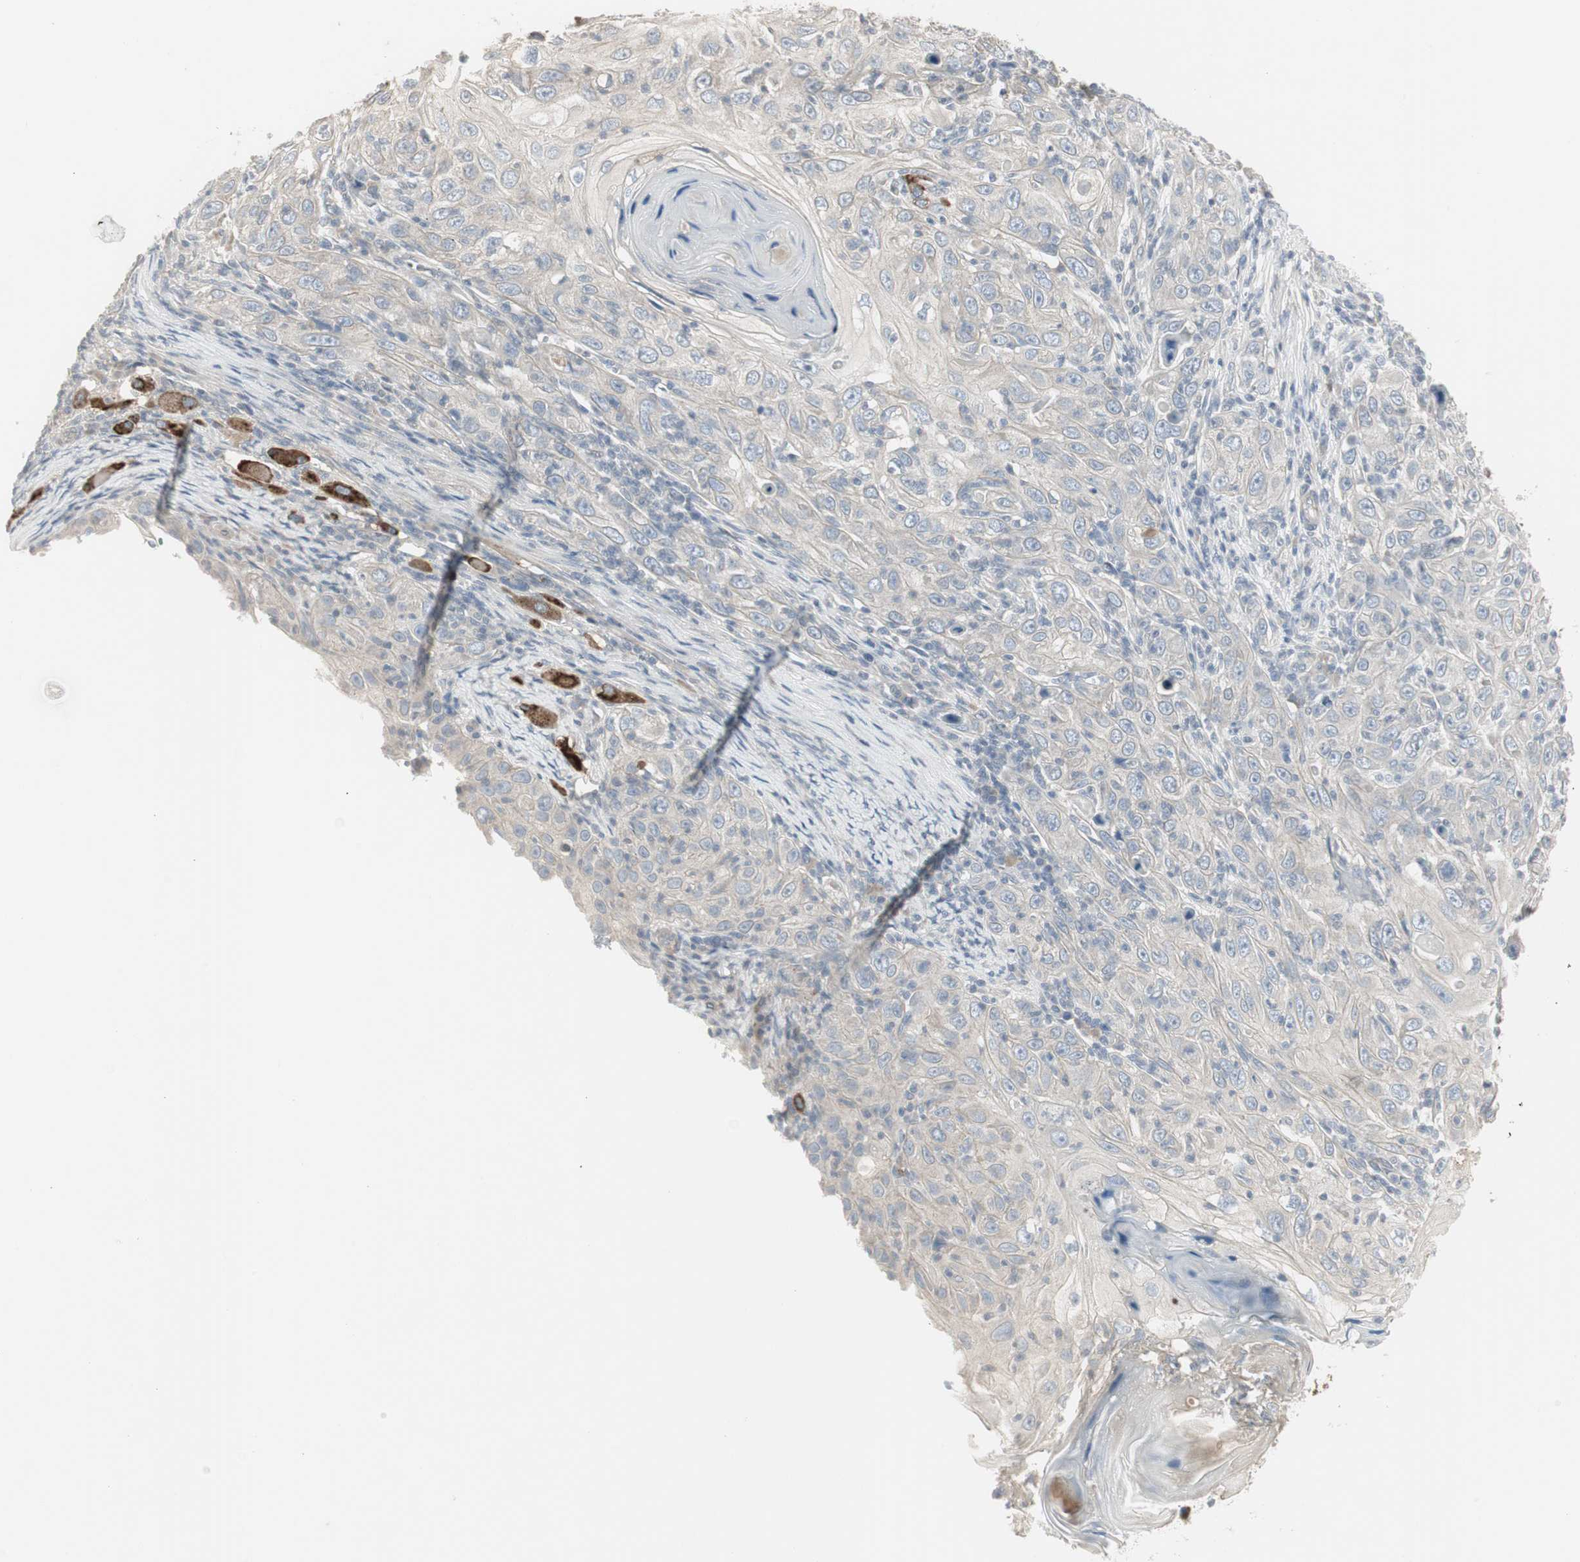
{"staining": {"intensity": "negative", "quantity": "none", "location": "none"}, "tissue": "skin cancer", "cell_type": "Tumor cells", "image_type": "cancer", "snomed": [{"axis": "morphology", "description": "Squamous cell carcinoma, NOS"}, {"axis": "topography", "description": "Skin"}], "caption": "Tumor cells show no significant protein expression in skin cancer.", "gene": "DMPK", "patient": {"sex": "female", "age": 88}}